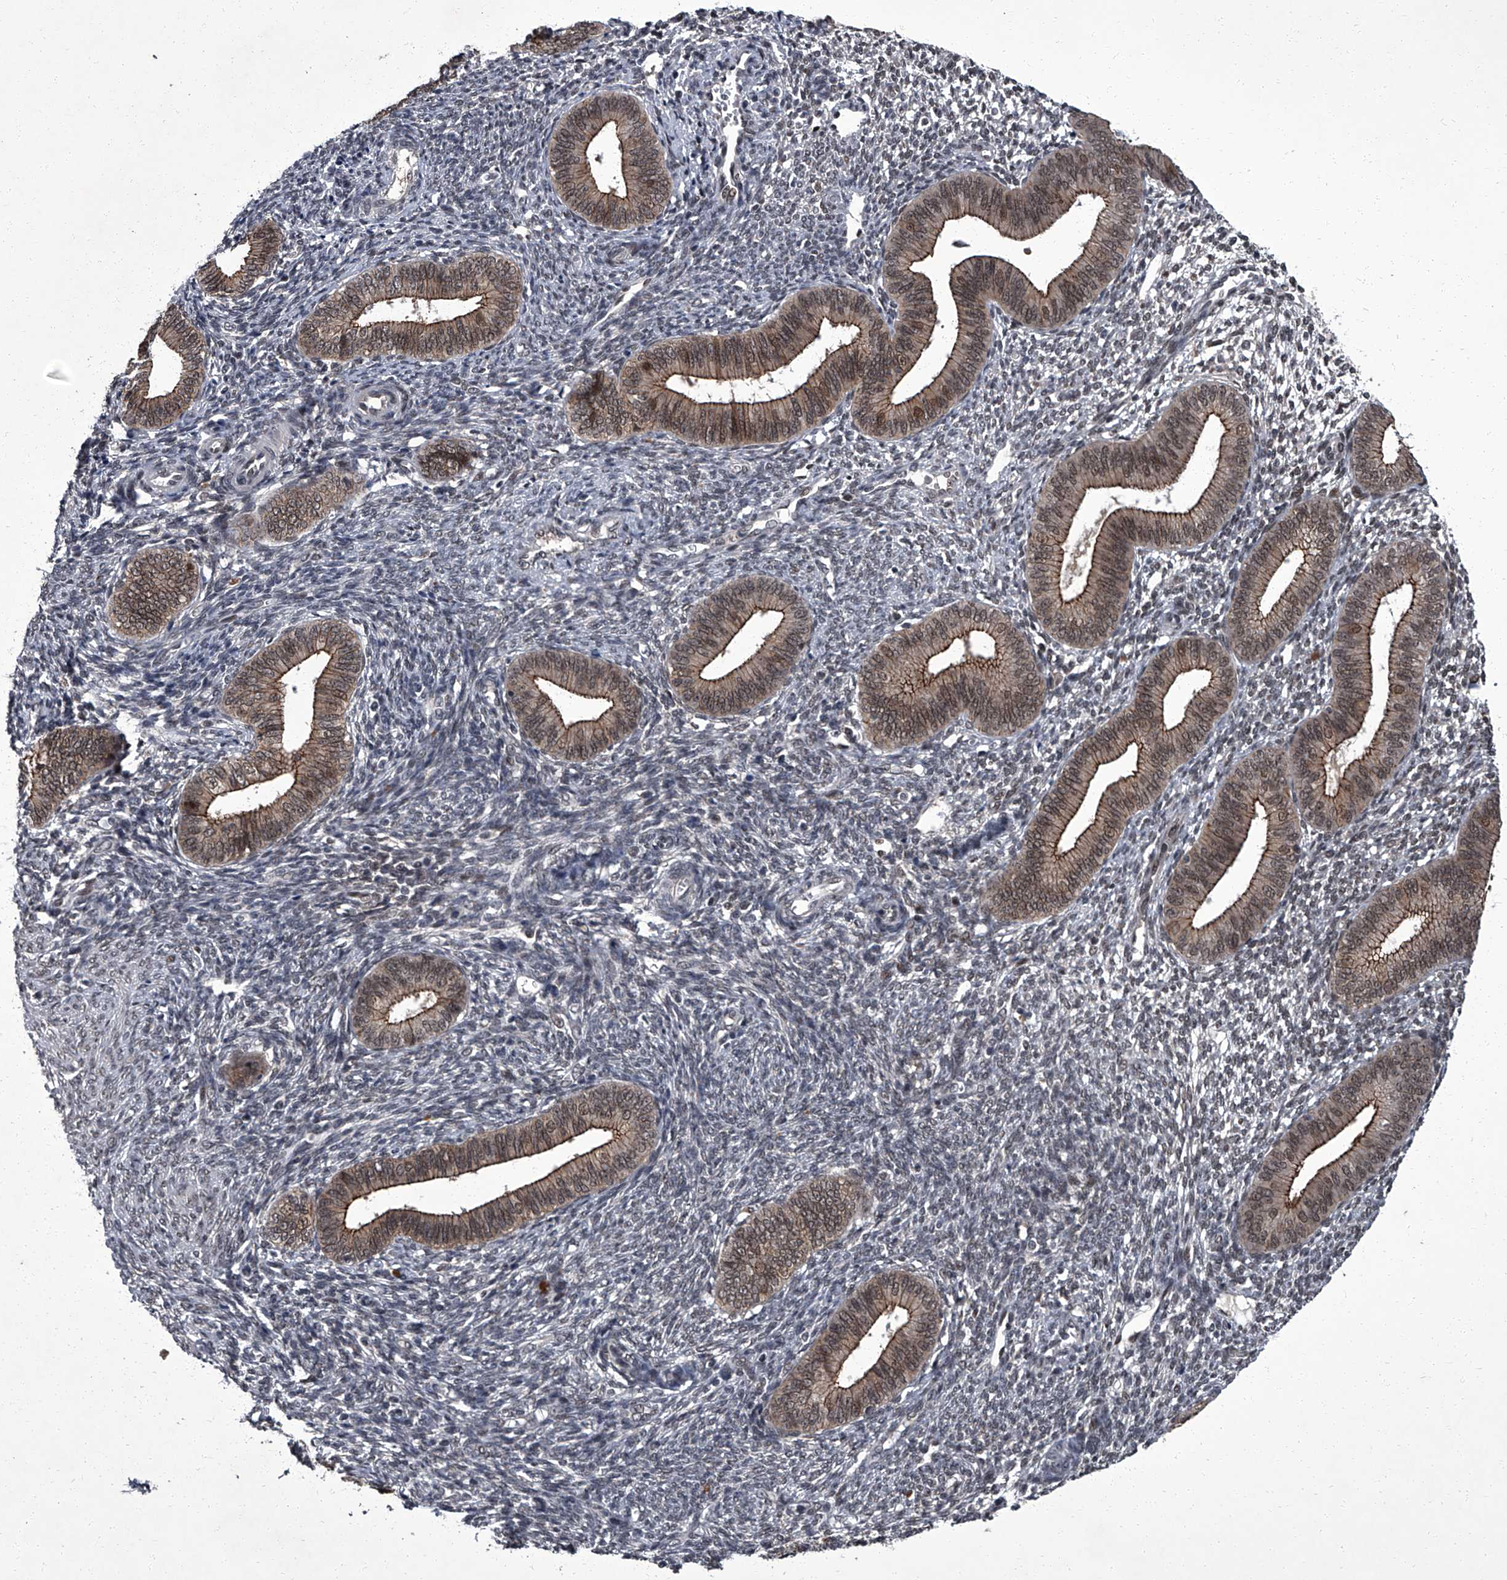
{"staining": {"intensity": "weak", "quantity": "<25%", "location": "nuclear"}, "tissue": "endometrium", "cell_type": "Cells in endometrial stroma", "image_type": "normal", "snomed": [{"axis": "morphology", "description": "Normal tissue, NOS"}, {"axis": "topography", "description": "Endometrium"}], "caption": "IHC photomicrograph of normal human endometrium stained for a protein (brown), which reveals no expression in cells in endometrial stroma.", "gene": "ZNF518B", "patient": {"sex": "female", "age": 46}}